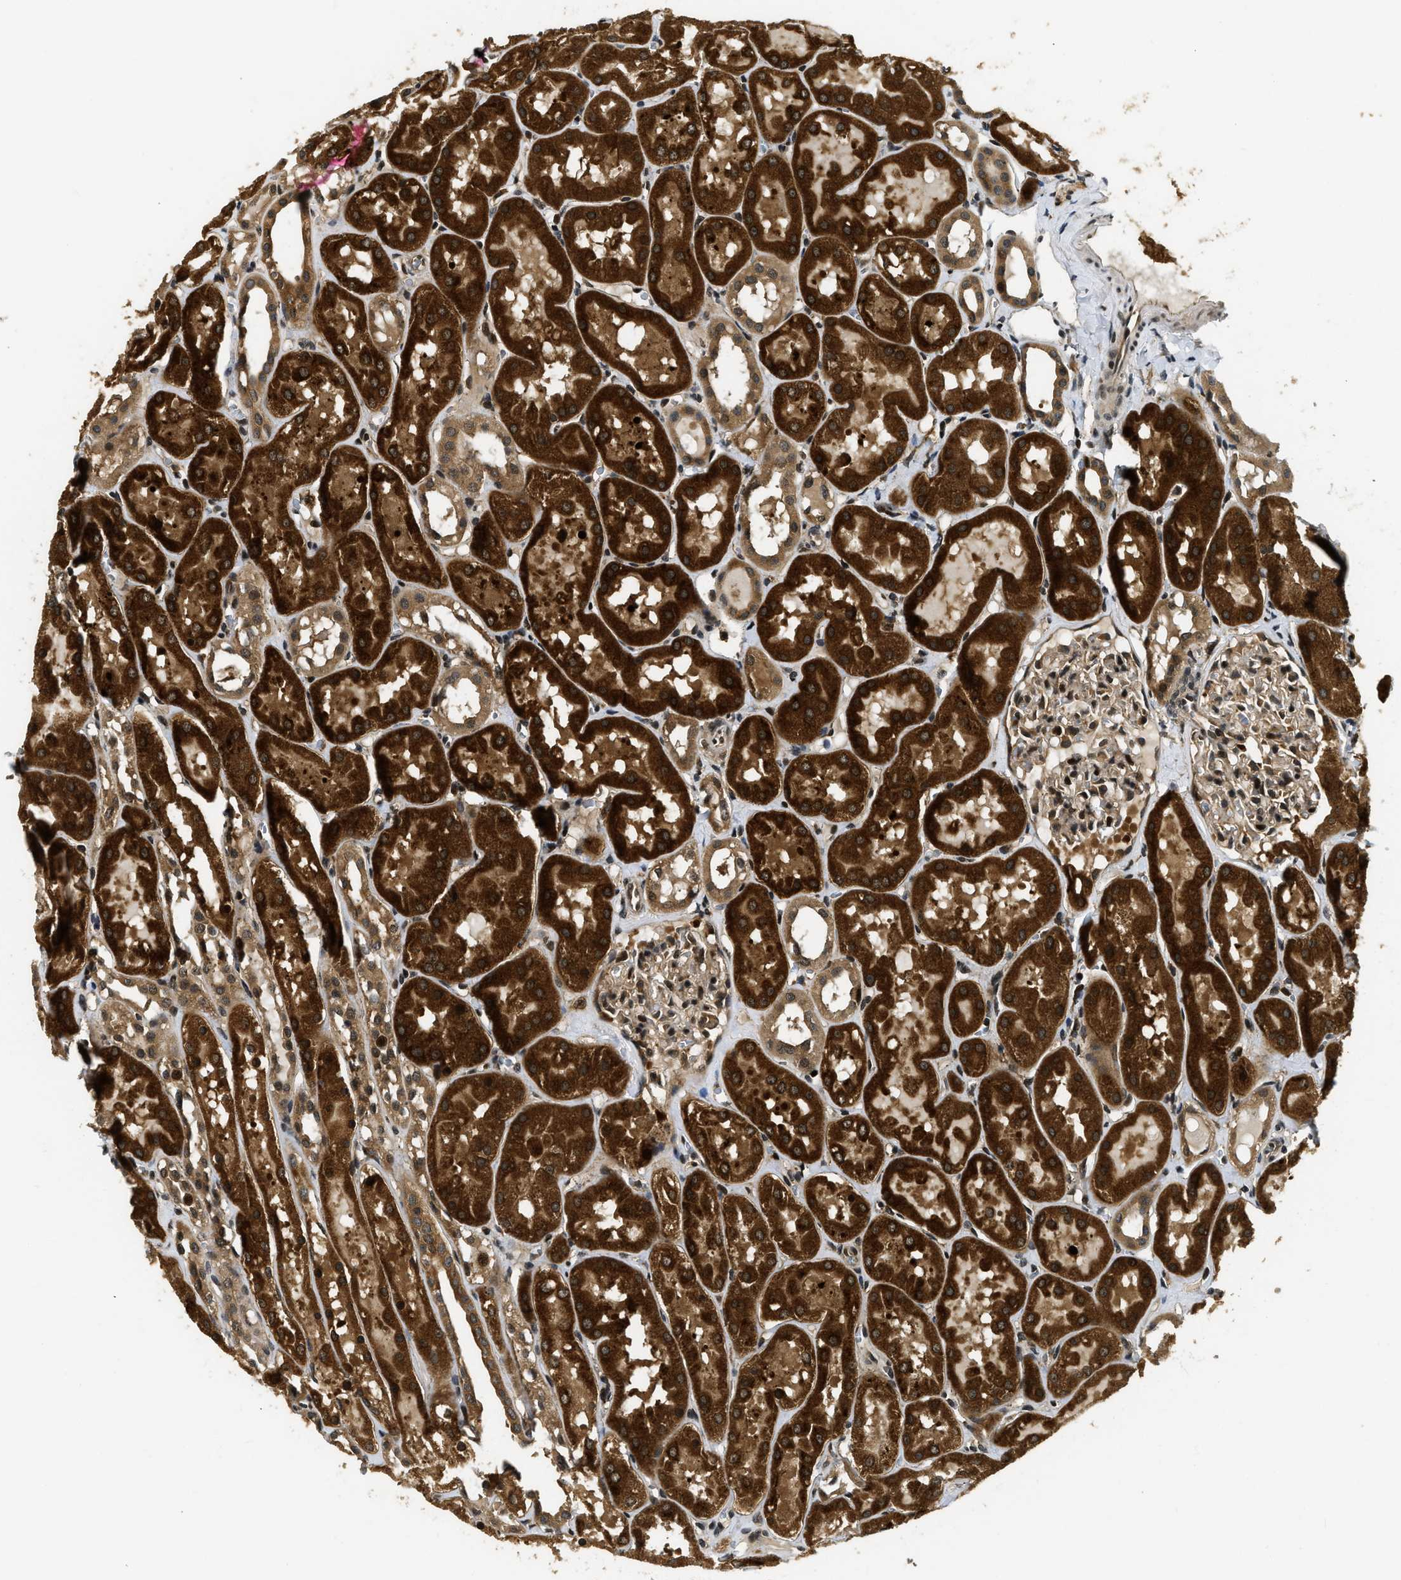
{"staining": {"intensity": "strong", "quantity": ">75%", "location": "nuclear"}, "tissue": "kidney", "cell_type": "Cells in glomeruli", "image_type": "normal", "snomed": [{"axis": "morphology", "description": "Normal tissue, NOS"}, {"axis": "topography", "description": "Kidney"}, {"axis": "topography", "description": "Urinary bladder"}], "caption": "High-magnification brightfield microscopy of normal kidney stained with DAB (3,3'-diaminobenzidine) (brown) and counterstained with hematoxylin (blue). cells in glomeruli exhibit strong nuclear positivity is seen in approximately>75% of cells.", "gene": "ADSL", "patient": {"sex": "male", "age": 16}}